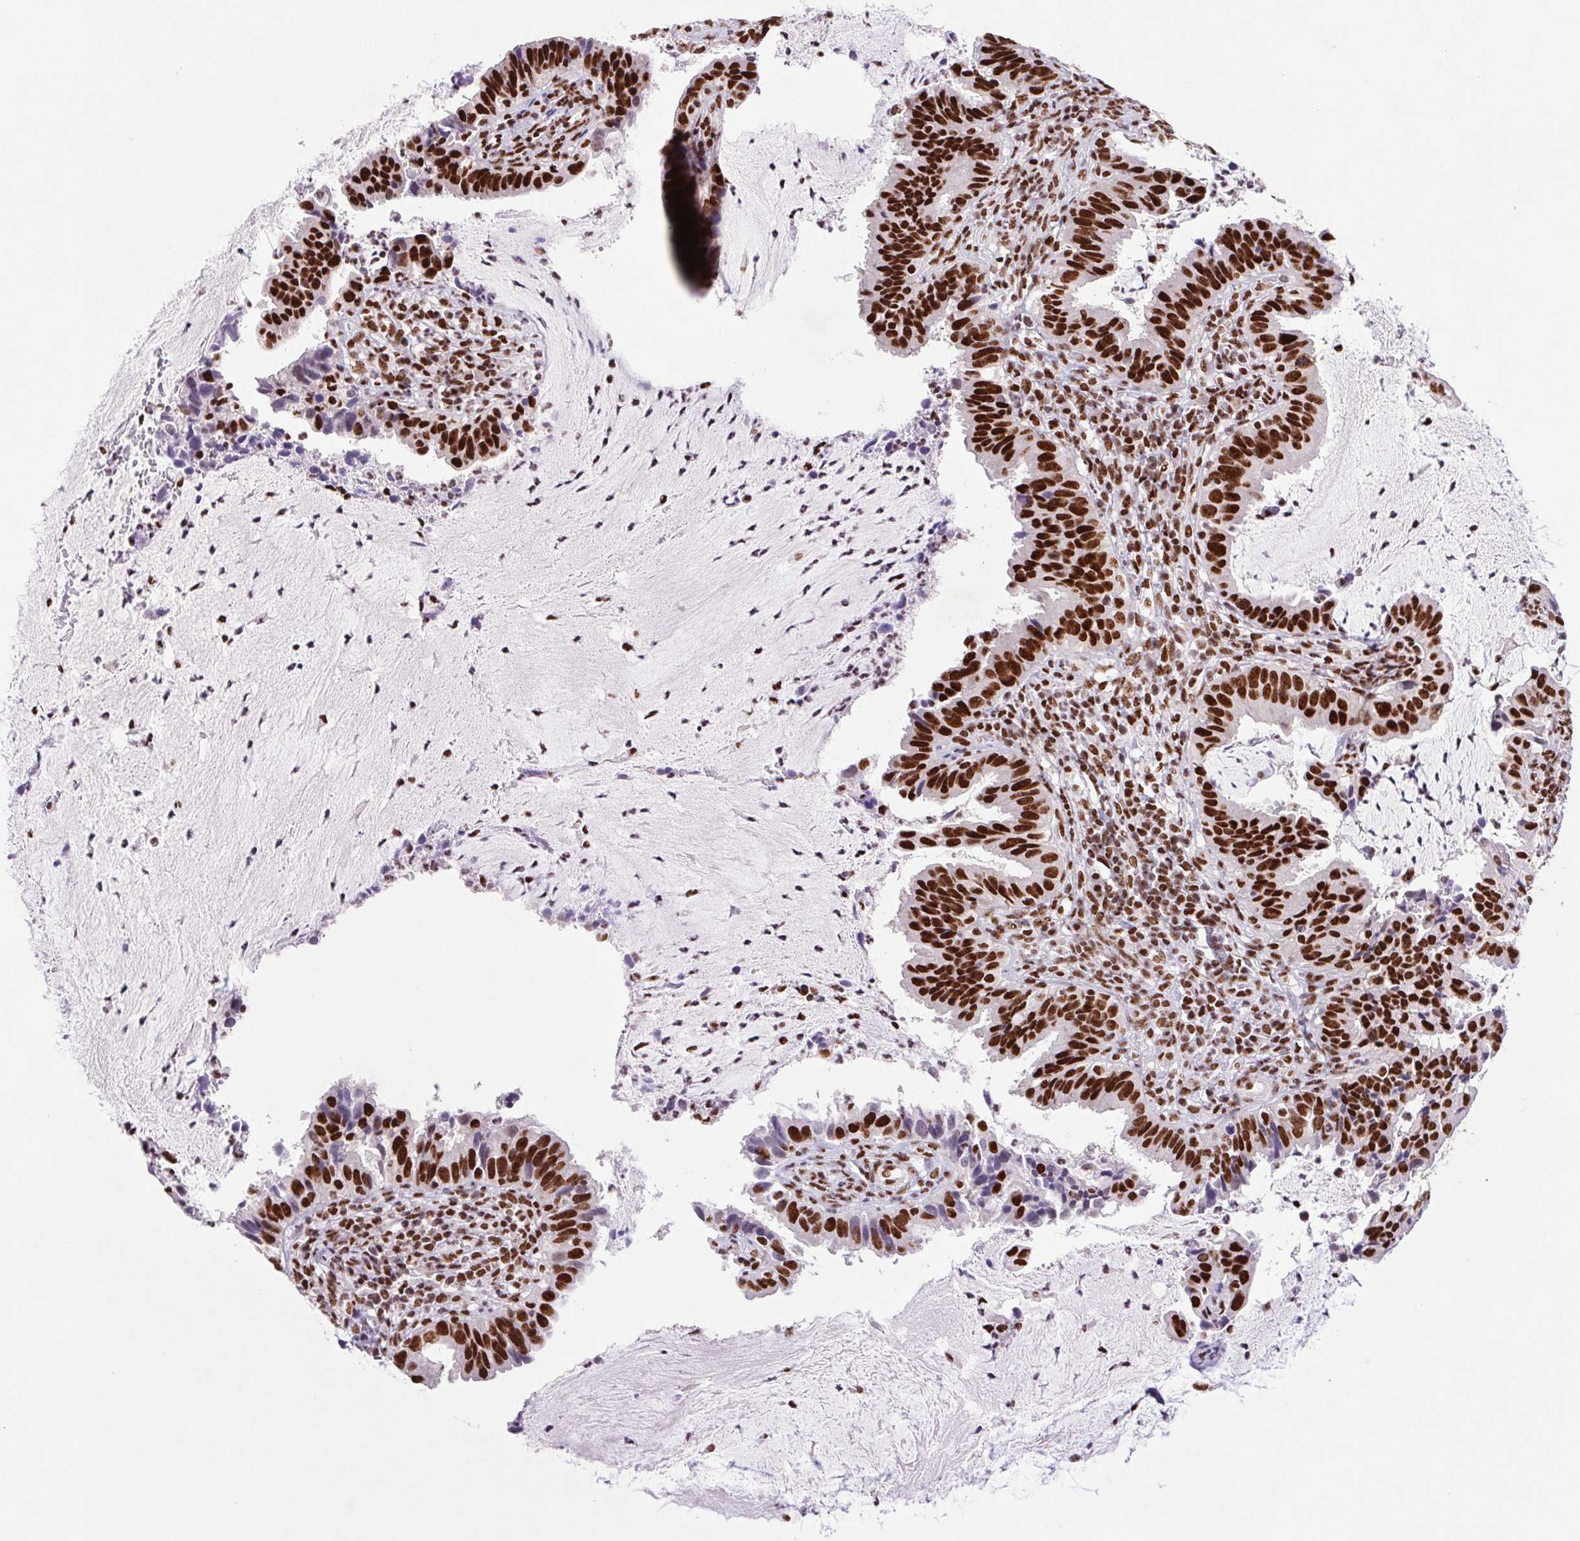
{"staining": {"intensity": "strong", "quantity": ">75%", "location": "nuclear"}, "tissue": "cervical cancer", "cell_type": "Tumor cells", "image_type": "cancer", "snomed": [{"axis": "morphology", "description": "Adenocarcinoma, NOS"}, {"axis": "topography", "description": "Cervix"}], "caption": "High-magnification brightfield microscopy of cervical cancer stained with DAB (brown) and counterstained with hematoxylin (blue). tumor cells exhibit strong nuclear expression is seen in approximately>75% of cells.", "gene": "LDLRAD4", "patient": {"sex": "female", "age": 34}}